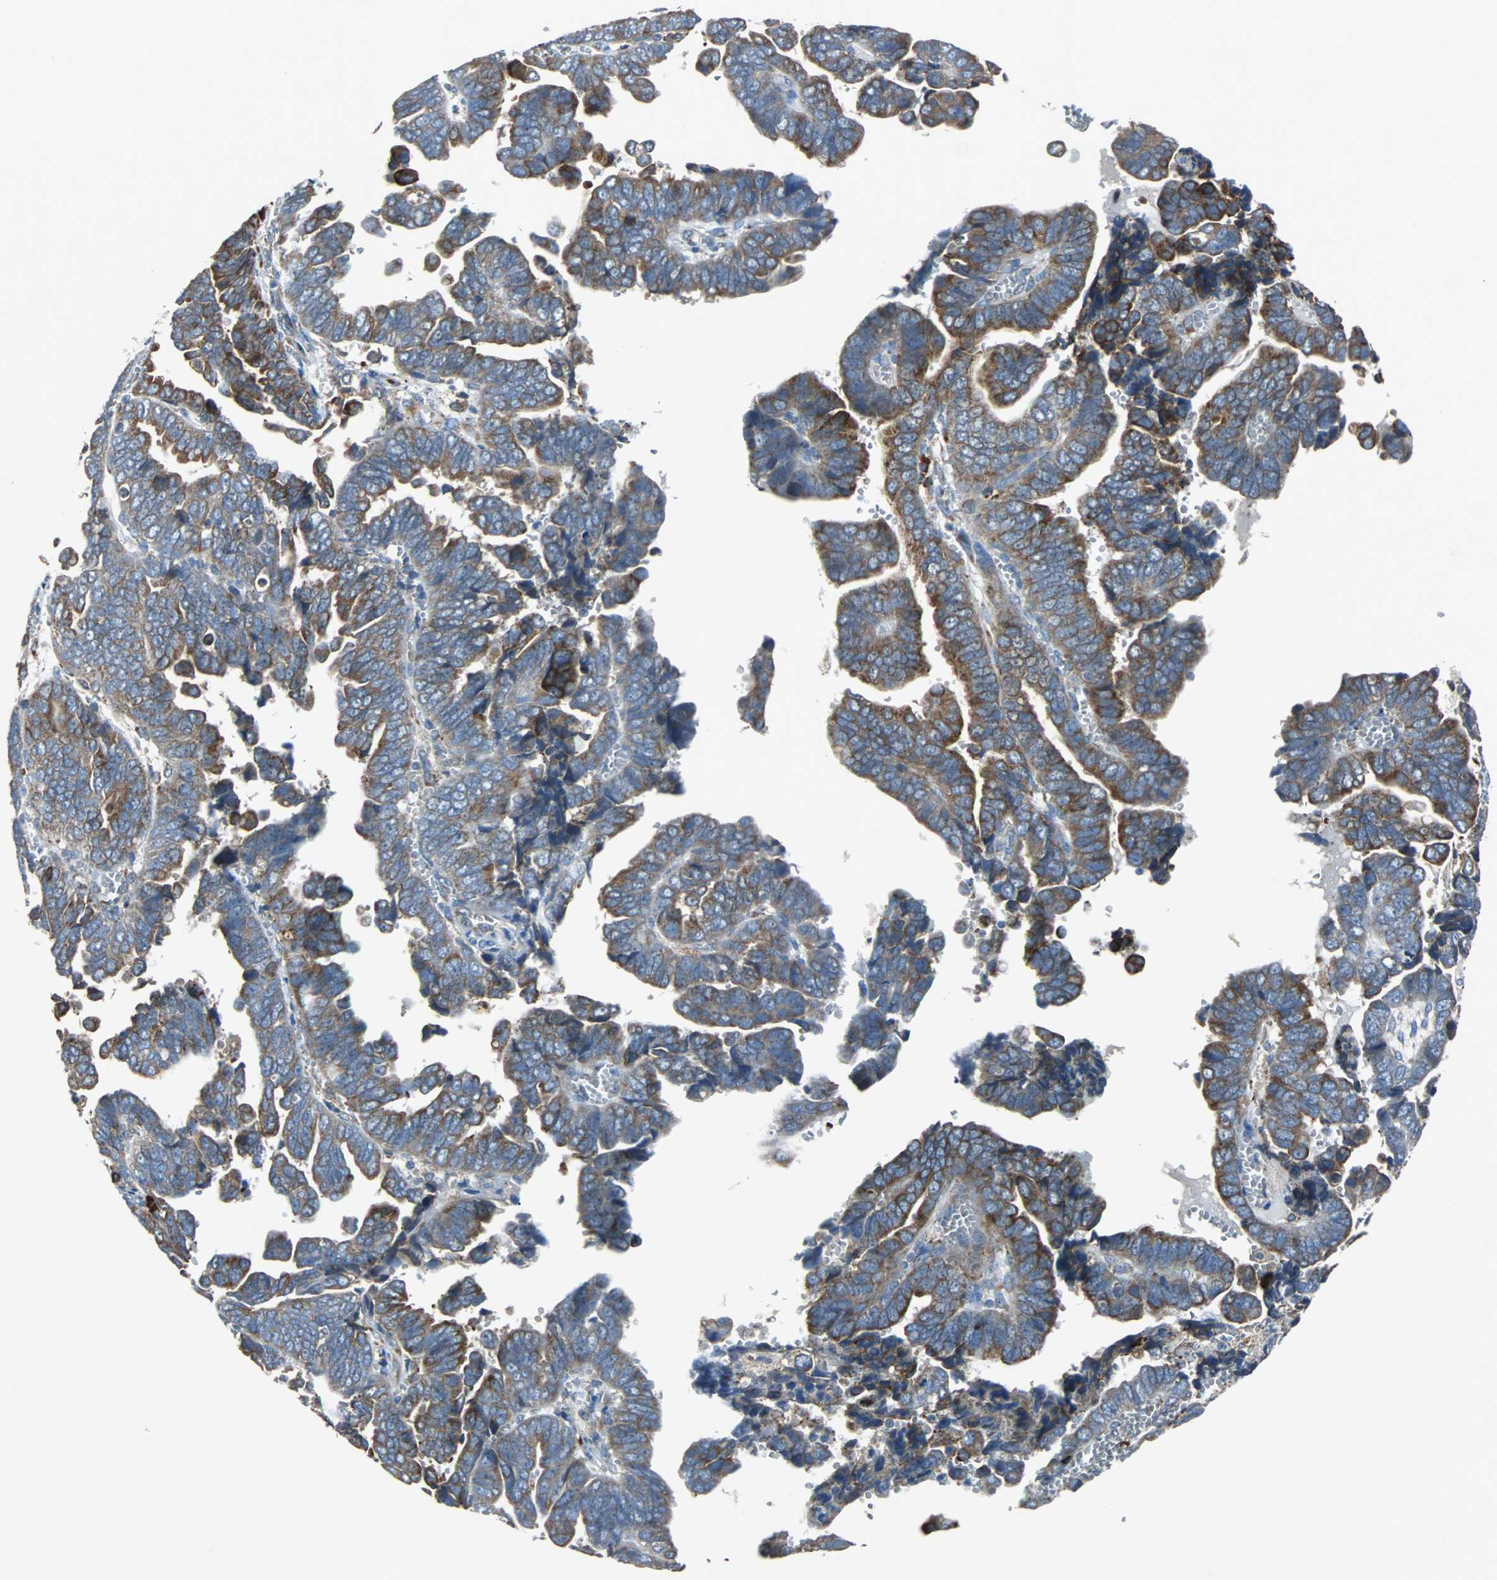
{"staining": {"intensity": "moderate", "quantity": "25%-75%", "location": "cytoplasmic/membranous"}, "tissue": "endometrial cancer", "cell_type": "Tumor cells", "image_type": "cancer", "snomed": [{"axis": "morphology", "description": "Adenocarcinoma, NOS"}, {"axis": "topography", "description": "Endometrium"}], "caption": "Immunohistochemistry (IHC) (DAB) staining of adenocarcinoma (endometrial) displays moderate cytoplasmic/membranous protein expression in about 25%-75% of tumor cells. The staining is performed using DAB (3,3'-diaminobenzidine) brown chromogen to label protein expression. The nuclei are counter-stained blue using hematoxylin.", "gene": "PDIA4", "patient": {"sex": "female", "age": 75}}